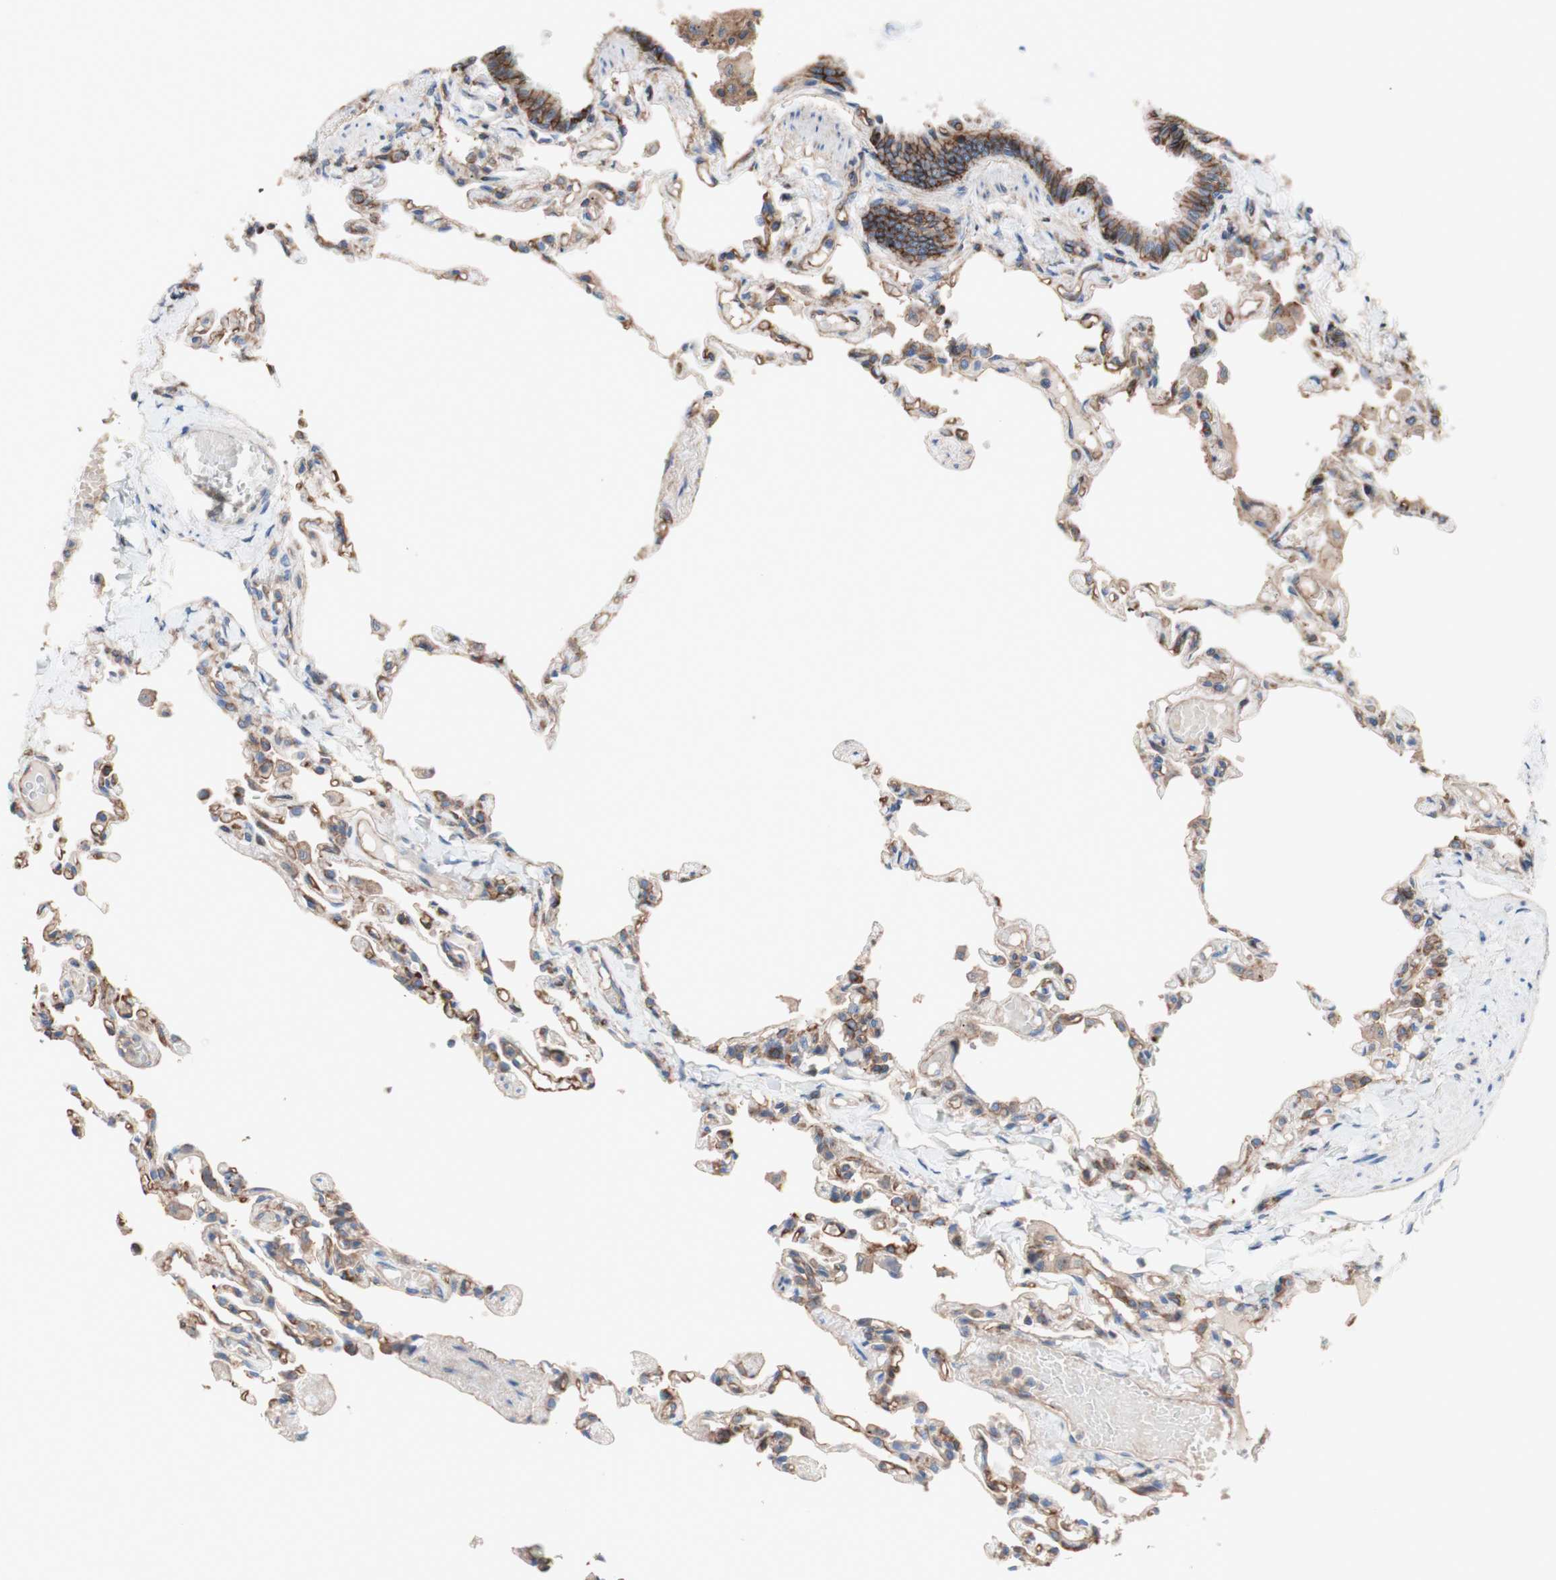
{"staining": {"intensity": "moderate", "quantity": ">75%", "location": "cytoplasmic/membranous"}, "tissue": "lung", "cell_type": "Alveolar cells", "image_type": "normal", "snomed": [{"axis": "morphology", "description": "Normal tissue, NOS"}, {"axis": "topography", "description": "Lung"}], "caption": "Protein expression analysis of unremarkable human lung reveals moderate cytoplasmic/membranous positivity in approximately >75% of alveolar cells. (Brightfield microscopy of DAB IHC at high magnification).", "gene": "CD46", "patient": {"sex": "male", "age": 21}}